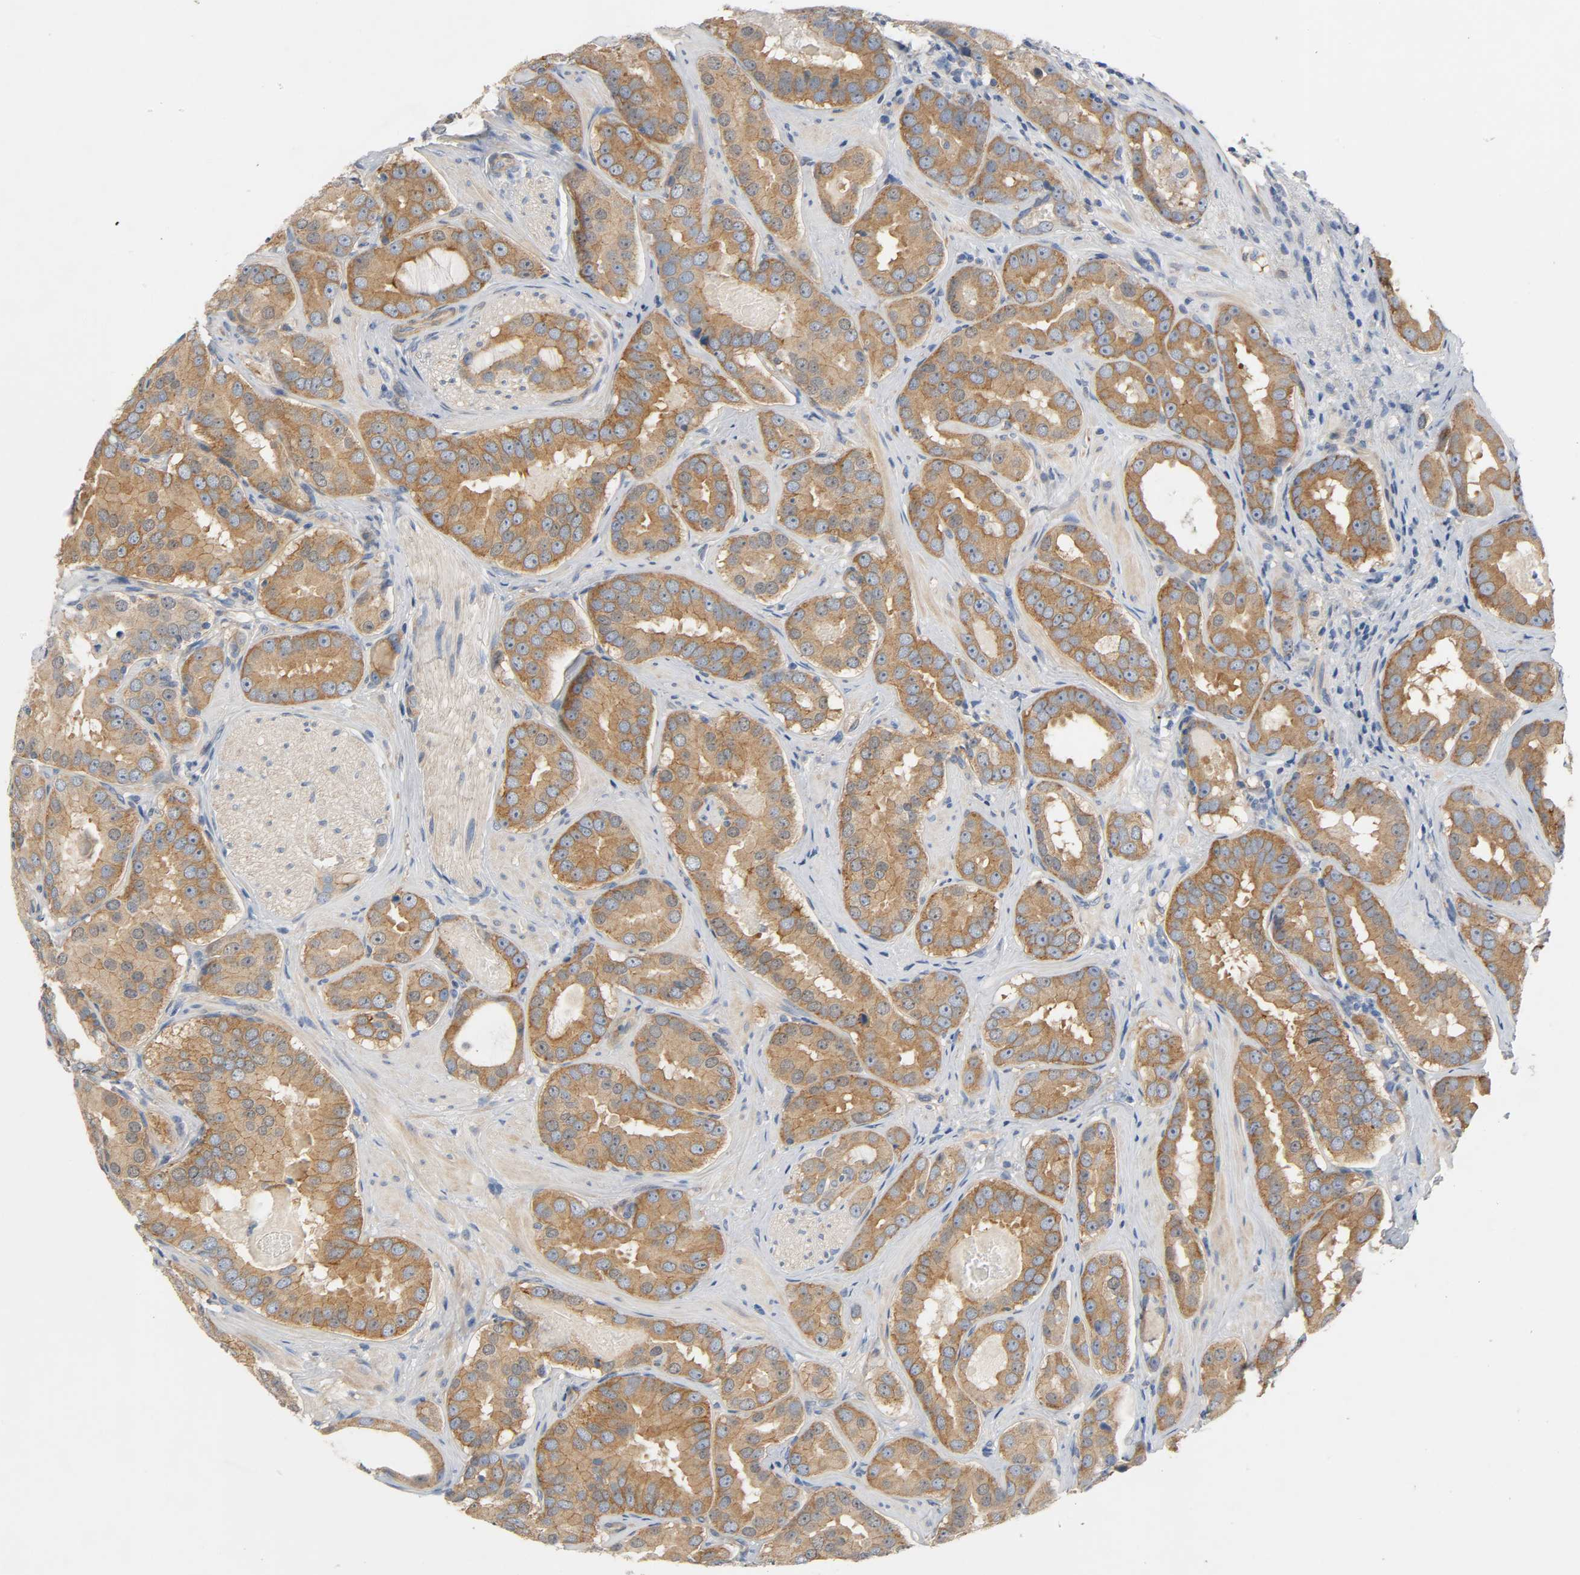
{"staining": {"intensity": "strong", "quantity": ">75%", "location": "cytoplasmic/membranous"}, "tissue": "prostate cancer", "cell_type": "Tumor cells", "image_type": "cancer", "snomed": [{"axis": "morphology", "description": "Adenocarcinoma, Low grade"}, {"axis": "topography", "description": "Prostate"}], "caption": "Adenocarcinoma (low-grade) (prostate) was stained to show a protein in brown. There is high levels of strong cytoplasmic/membranous expression in about >75% of tumor cells.", "gene": "ARPC1A", "patient": {"sex": "male", "age": 59}}